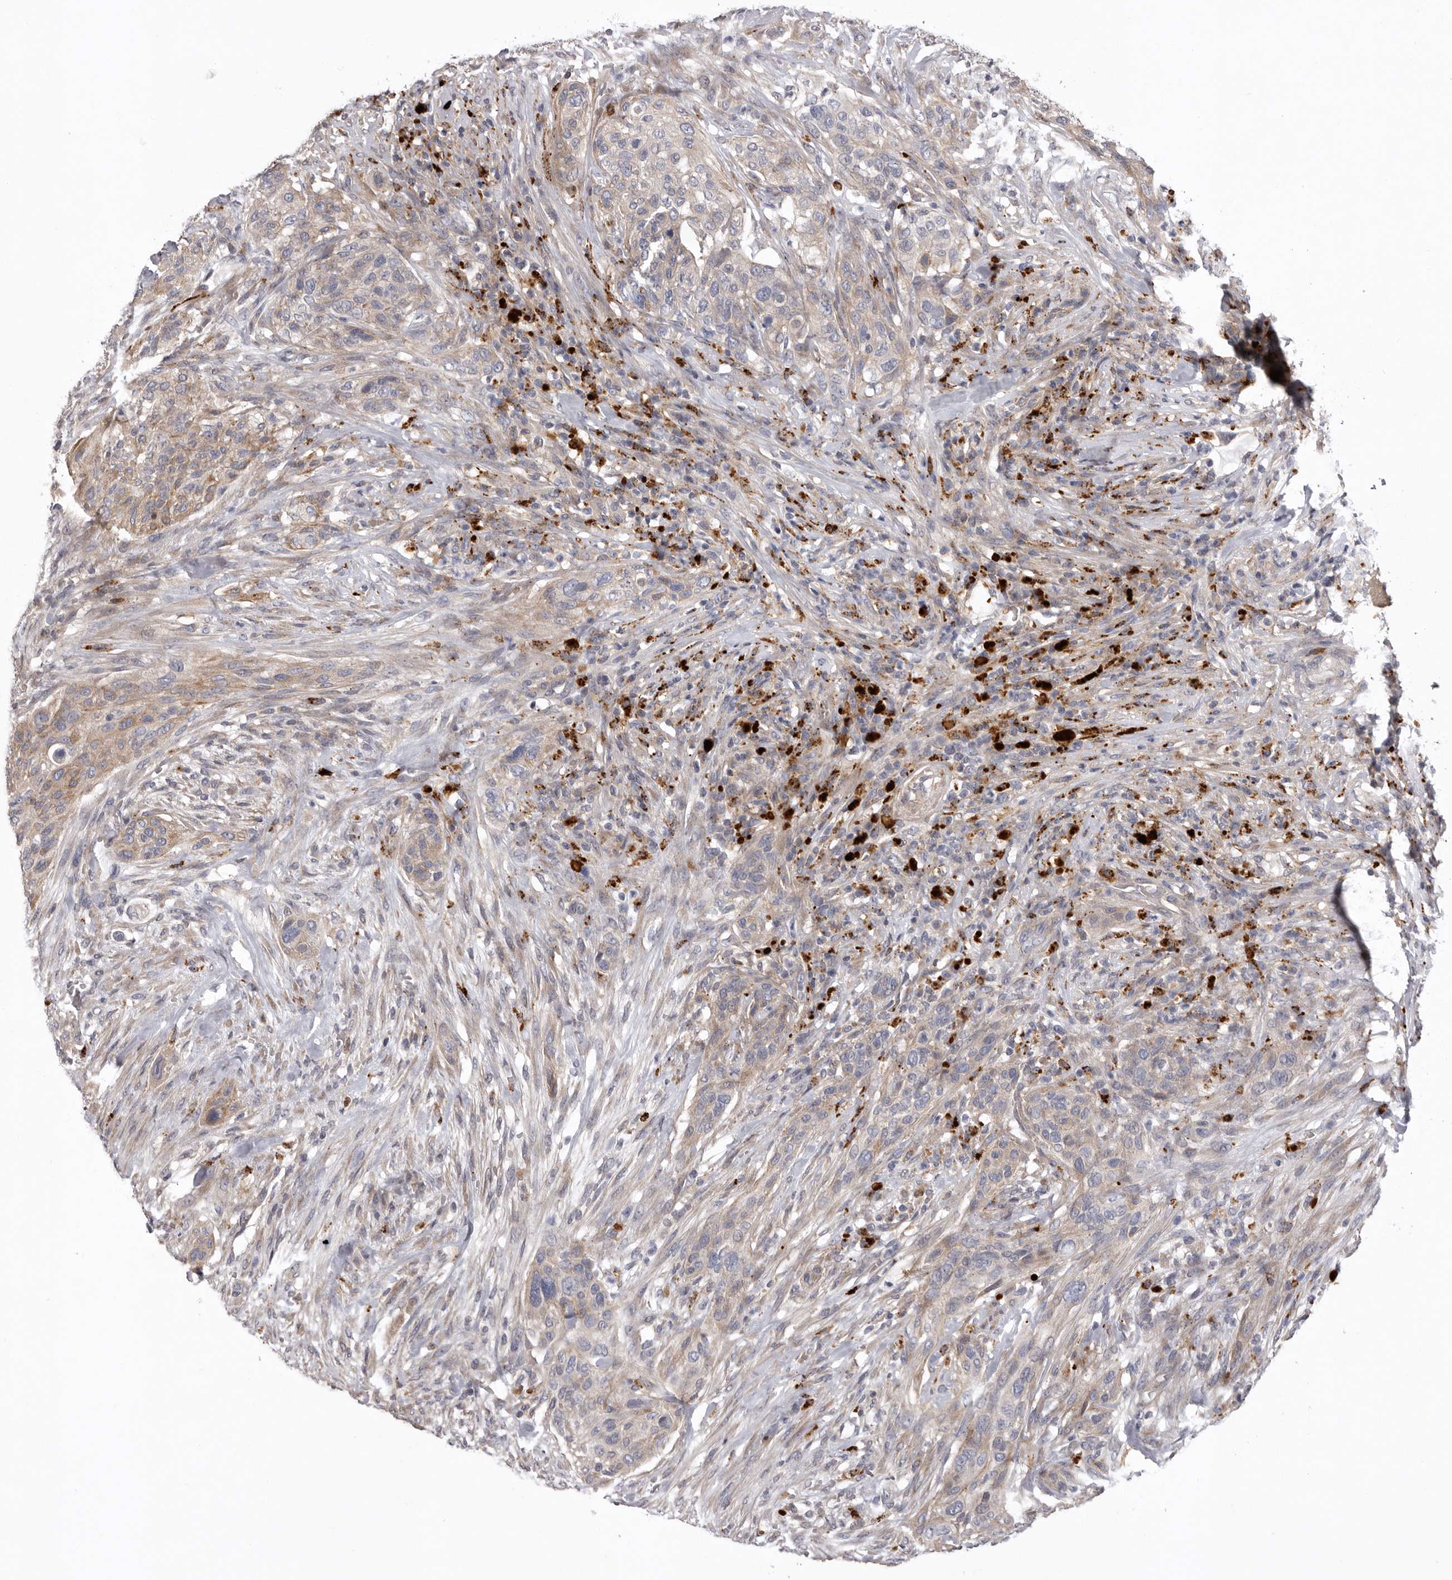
{"staining": {"intensity": "moderate", "quantity": "<25%", "location": "cytoplasmic/membranous"}, "tissue": "urothelial cancer", "cell_type": "Tumor cells", "image_type": "cancer", "snomed": [{"axis": "morphology", "description": "Urothelial carcinoma, High grade"}, {"axis": "topography", "description": "Urinary bladder"}], "caption": "The micrograph displays staining of high-grade urothelial carcinoma, revealing moderate cytoplasmic/membranous protein positivity (brown color) within tumor cells.", "gene": "WDR47", "patient": {"sex": "male", "age": 35}}